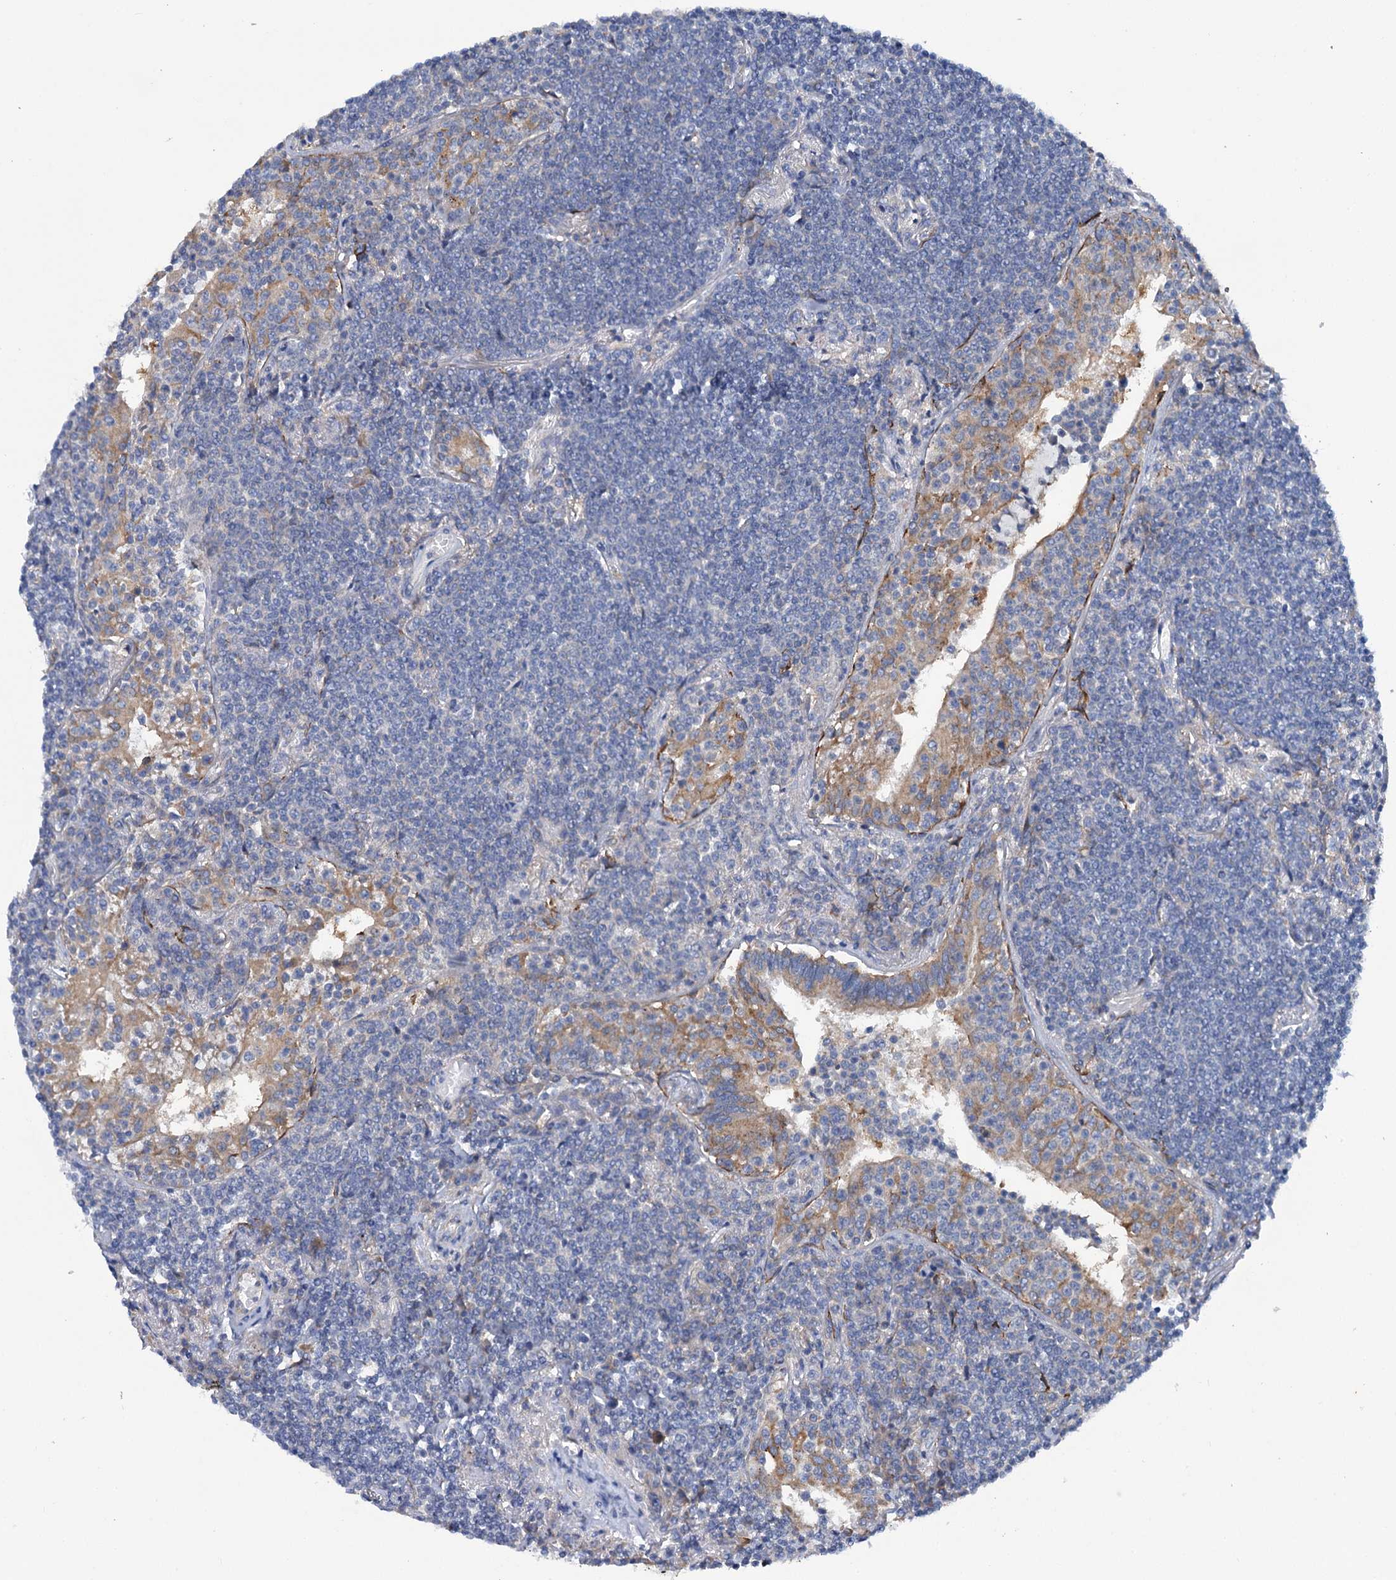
{"staining": {"intensity": "negative", "quantity": "none", "location": "none"}, "tissue": "lymphoma", "cell_type": "Tumor cells", "image_type": "cancer", "snomed": [{"axis": "morphology", "description": "Malignant lymphoma, non-Hodgkin's type, Low grade"}, {"axis": "topography", "description": "Lung"}], "caption": "Immunohistochemical staining of human low-grade malignant lymphoma, non-Hodgkin's type shows no significant expression in tumor cells.", "gene": "TRIM55", "patient": {"sex": "female", "age": 71}}